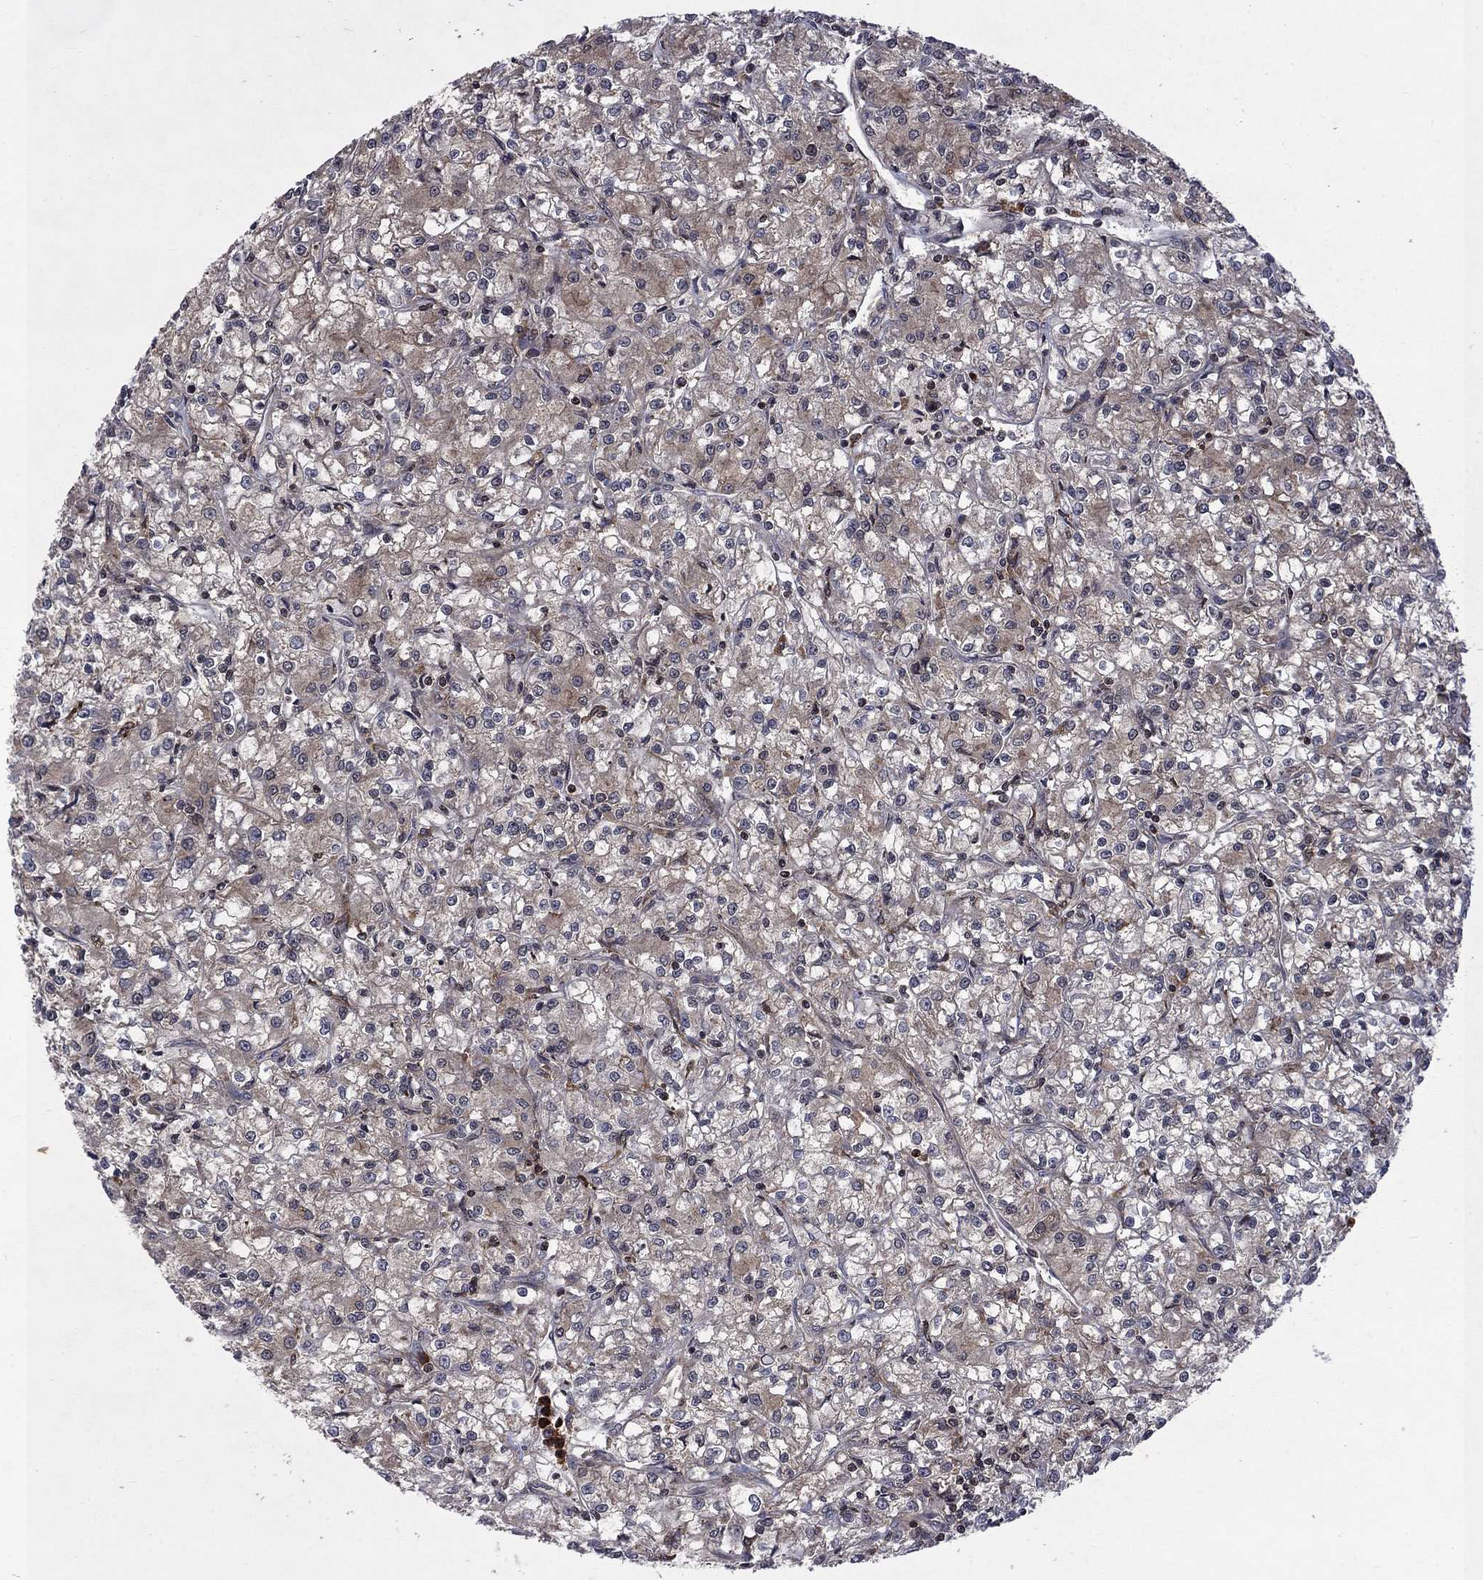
{"staining": {"intensity": "negative", "quantity": "none", "location": "none"}, "tissue": "renal cancer", "cell_type": "Tumor cells", "image_type": "cancer", "snomed": [{"axis": "morphology", "description": "Adenocarcinoma, NOS"}, {"axis": "topography", "description": "Kidney"}], "caption": "Tumor cells show no significant expression in renal cancer (adenocarcinoma). (Stains: DAB immunohistochemistry (IHC) with hematoxylin counter stain, Microscopy: brightfield microscopy at high magnification).", "gene": "TMEM33", "patient": {"sex": "female", "age": 59}}